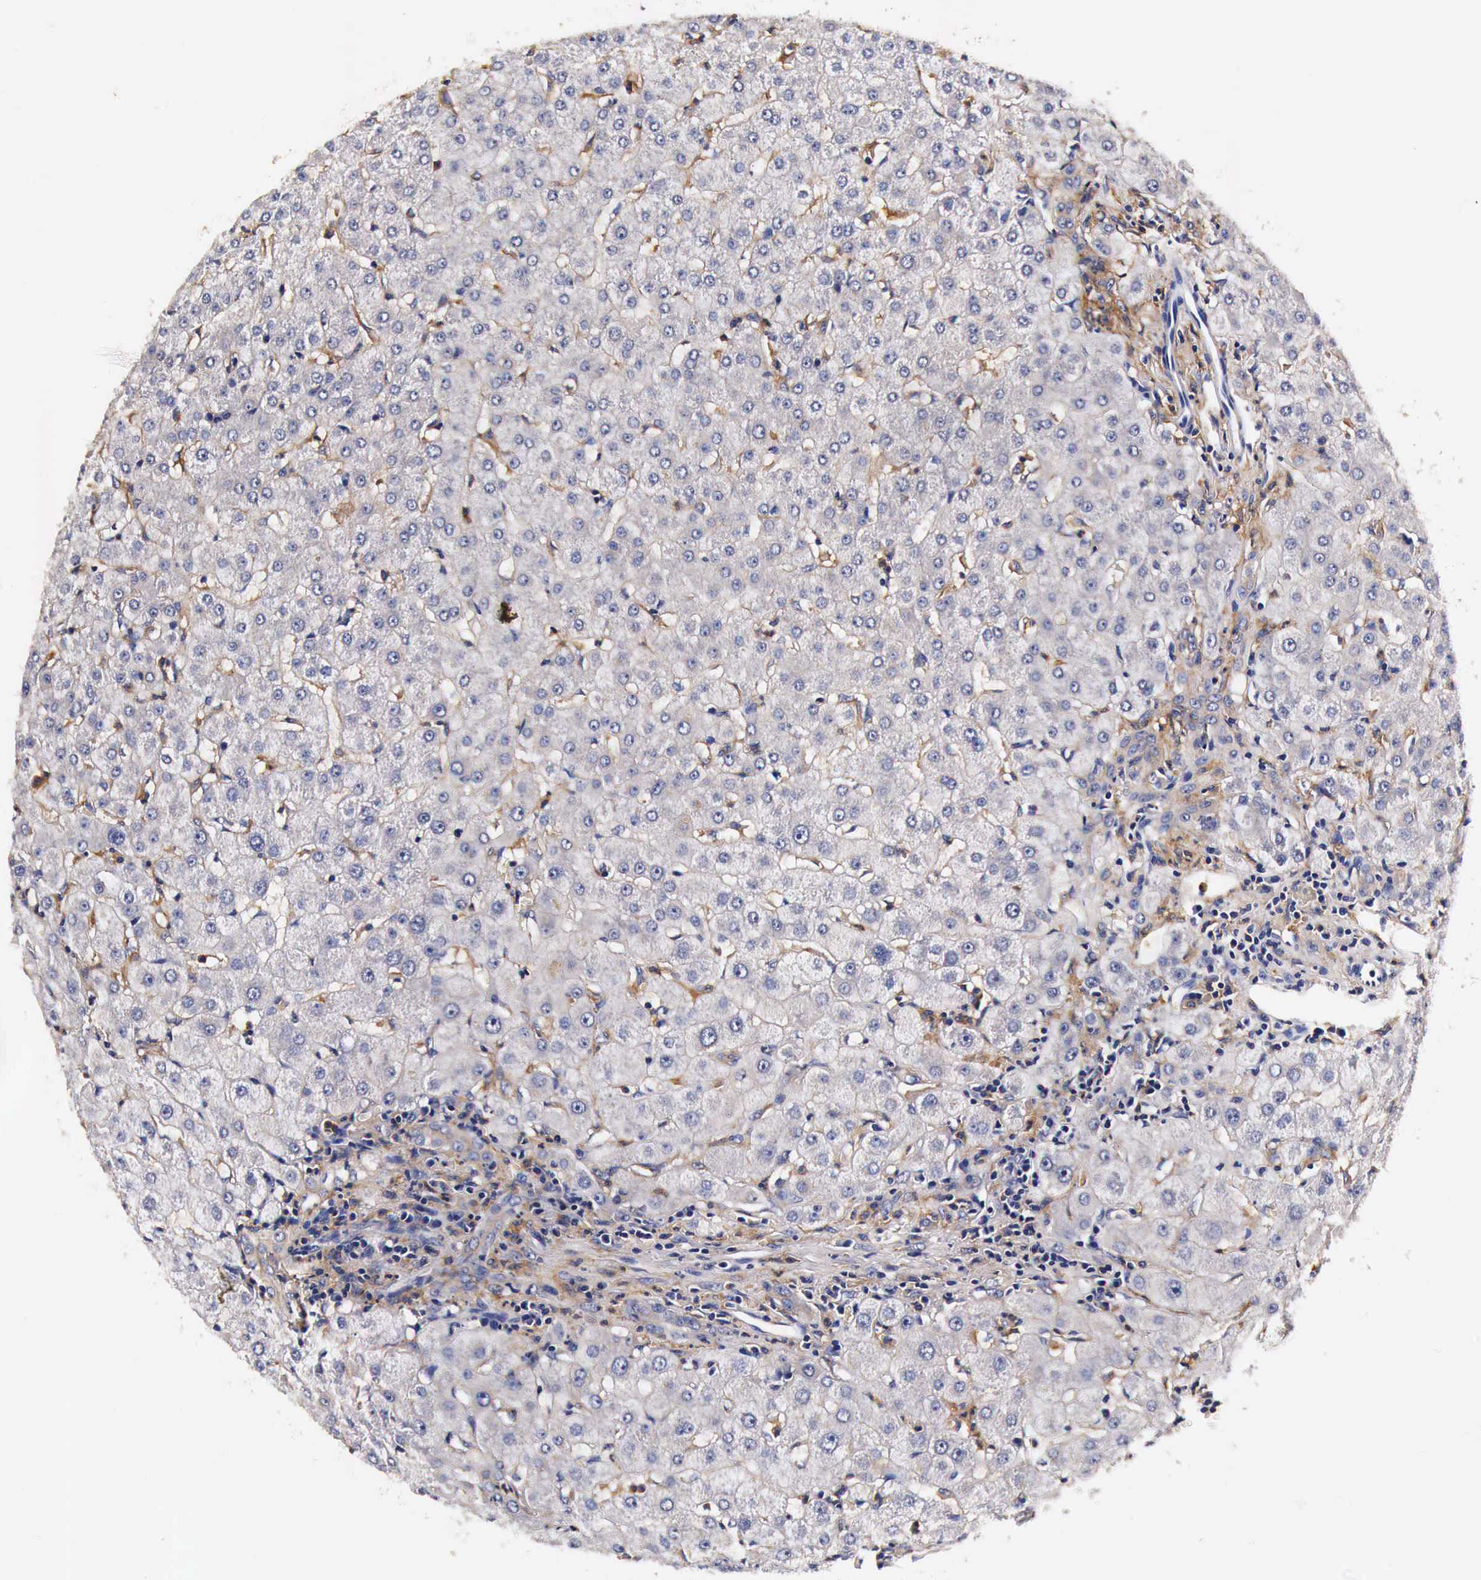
{"staining": {"intensity": "weak", "quantity": ">75%", "location": "cytoplasmic/membranous"}, "tissue": "liver", "cell_type": "Cholangiocytes", "image_type": "normal", "snomed": [{"axis": "morphology", "description": "Normal tissue, NOS"}, {"axis": "topography", "description": "Liver"}], "caption": "IHC histopathology image of benign liver: human liver stained using IHC demonstrates low levels of weak protein expression localized specifically in the cytoplasmic/membranous of cholangiocytes, appearing as a cytoplasmic/membranous brown color.", "gene": "RP2", "patient": {"sex": "female", "age": 79}}